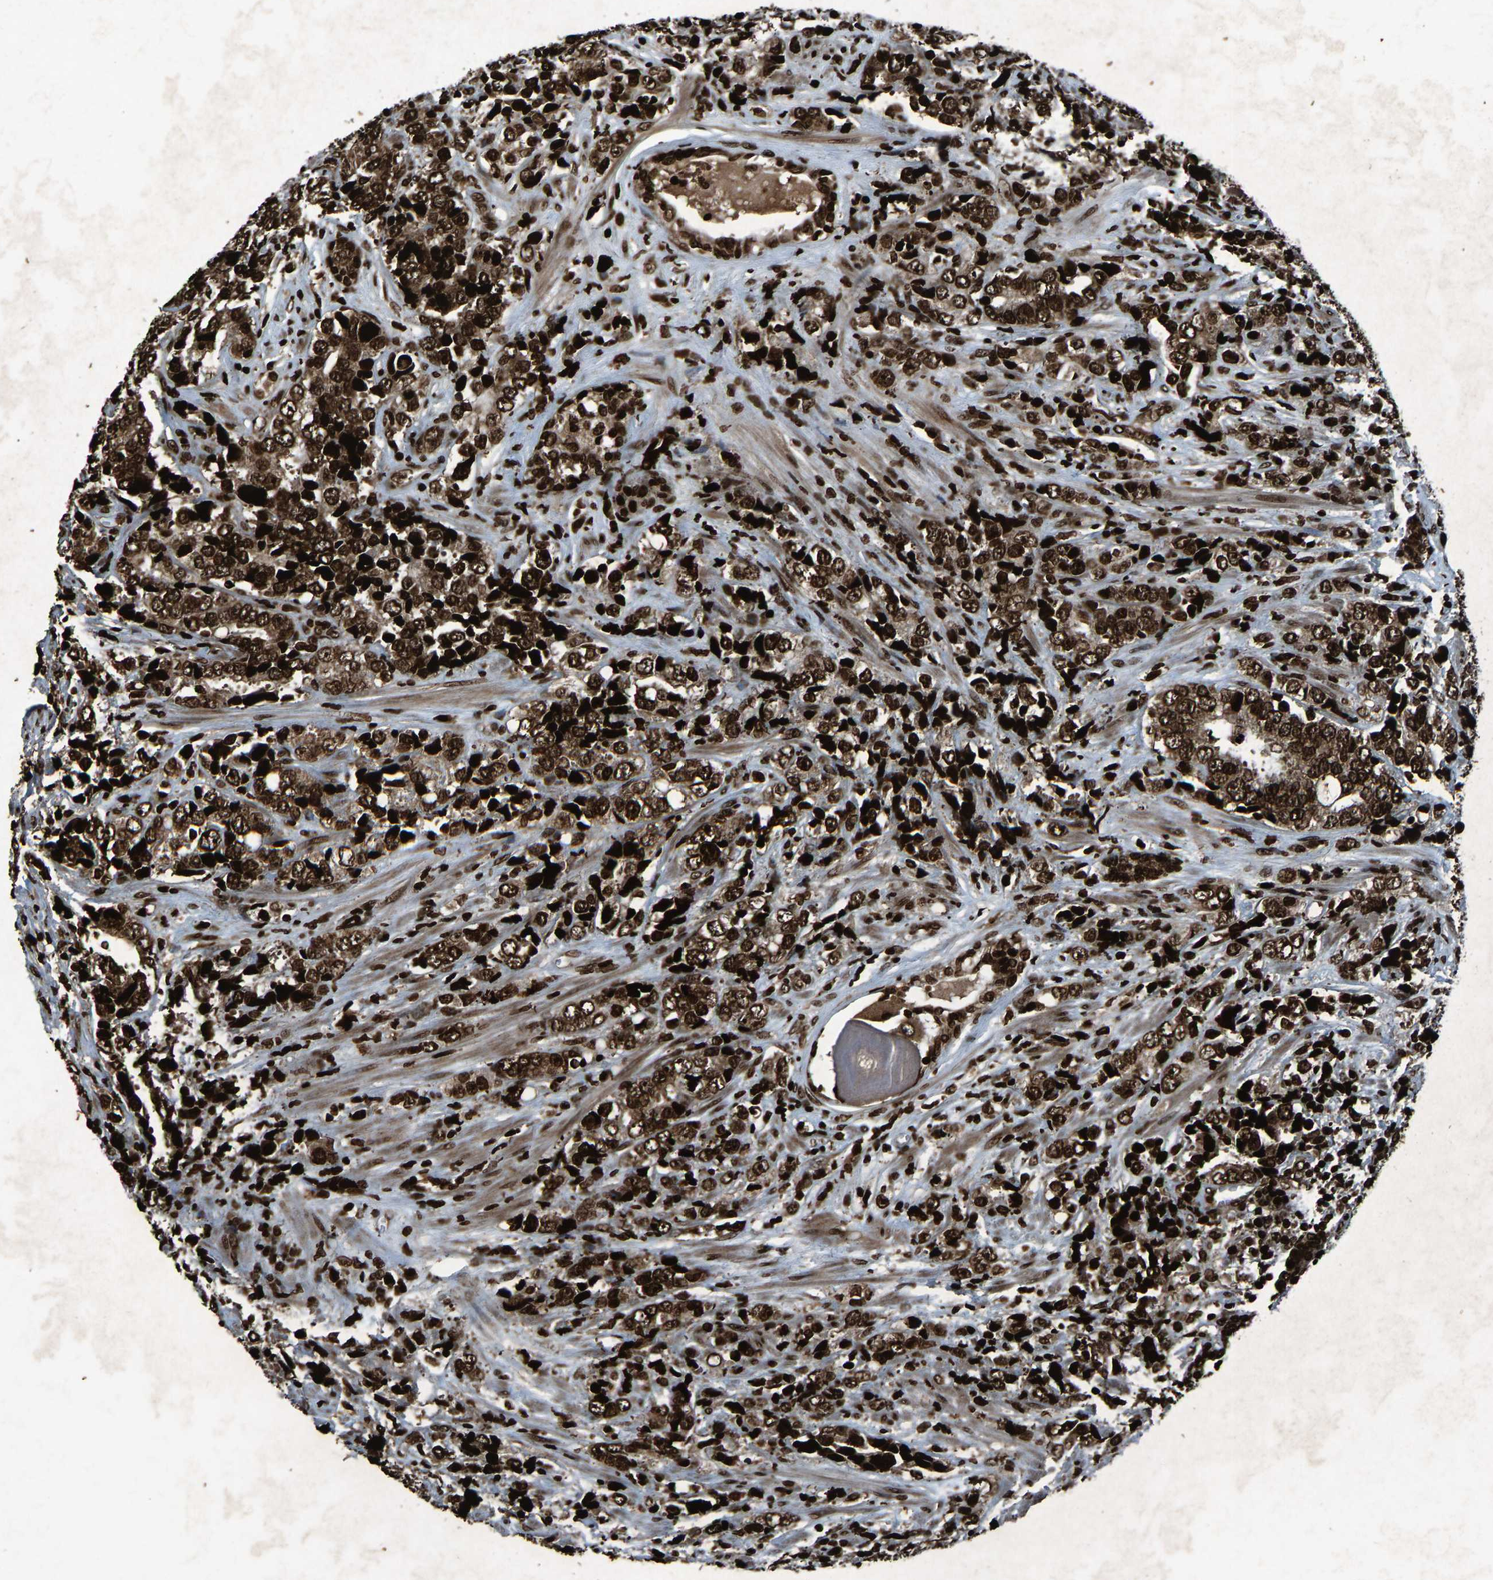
{"staining": {"intensity": "strong", "quantity": ">75%", "location": "cytoplasmic/membranous,nuclear"}, "tissue": "prostate cancer", "cell_type": "Tumor cells", "image_type": "cancer", "snomed": [{"axis": "morphology", "description": "Adenocarcinoma, High grade"}, {"axis": "topography", "description": "Prostate"}], "caption": "Immunohistochemistry (DAB) staining of prostate adenocarcinoma (high-grade) exhibits strong cytoplasmic/membranous and nuclear protein positivity in about >75% of tumor cells.", "gene": "H4C1", "patient": {"sex": "male", "age": 71}}